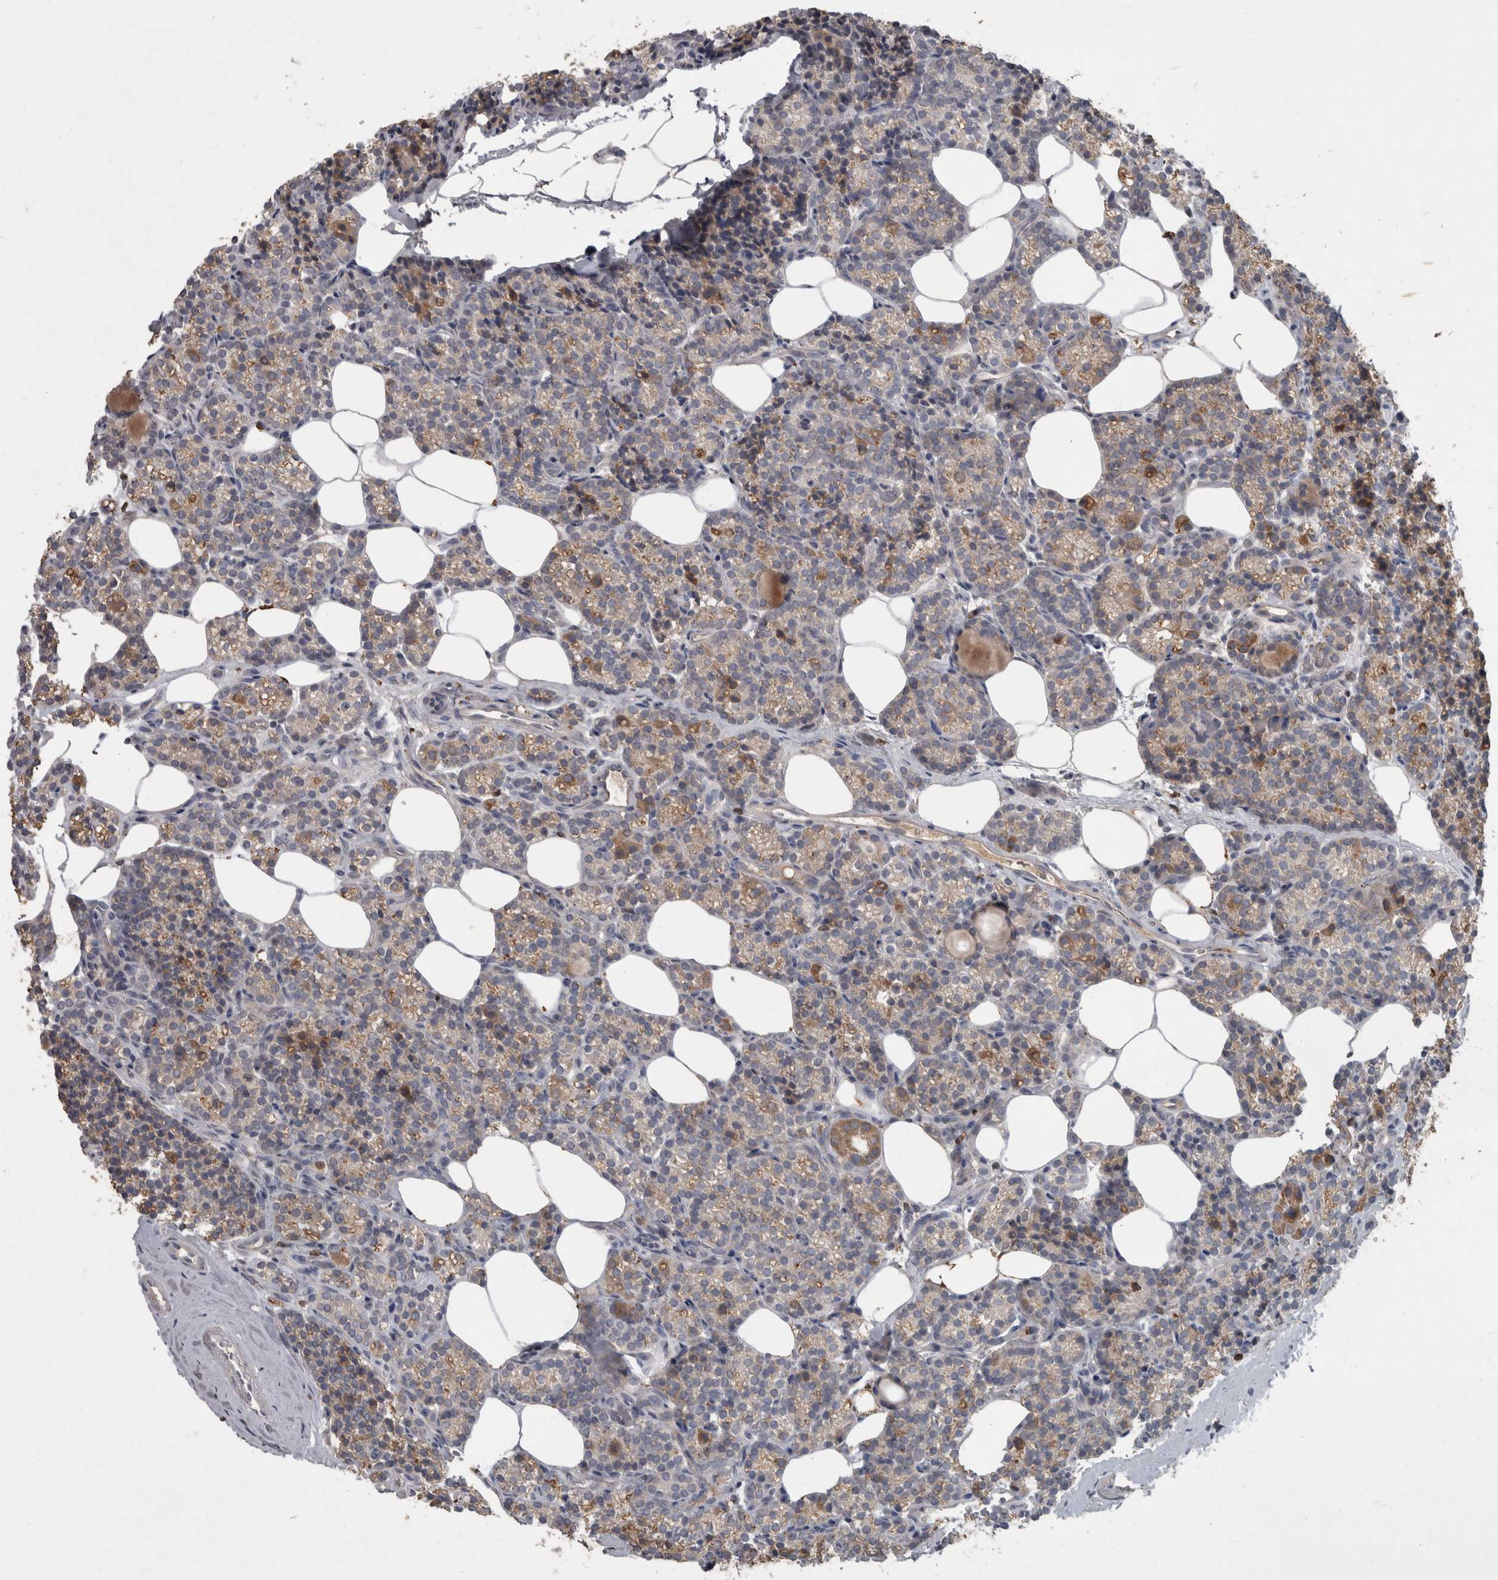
{"staining": {"intensity": "weak", "quantity": "25%-75%", "location": "cytoplasmic/membranous"}, "tissue": "parathyroid gland", "cell_type": "Glandular cells", "image_type": "normal", "snomed": [{"axis": "morphology", "description": "Normal tissue, NOS"}, {"axis": "topography", "description": "Parathyroid gland"}], "caption": "Immunohistochemical staining of unremarkable human parathyroid gland exhibits 25%-75% levels of weak cytoplasmic/membranous protein expression in about 25%-75% of glandular cells. Nuclei are stained in blue.", "gene": "PPP1R3C", "patient": {"sex": "male", "age": 85}}